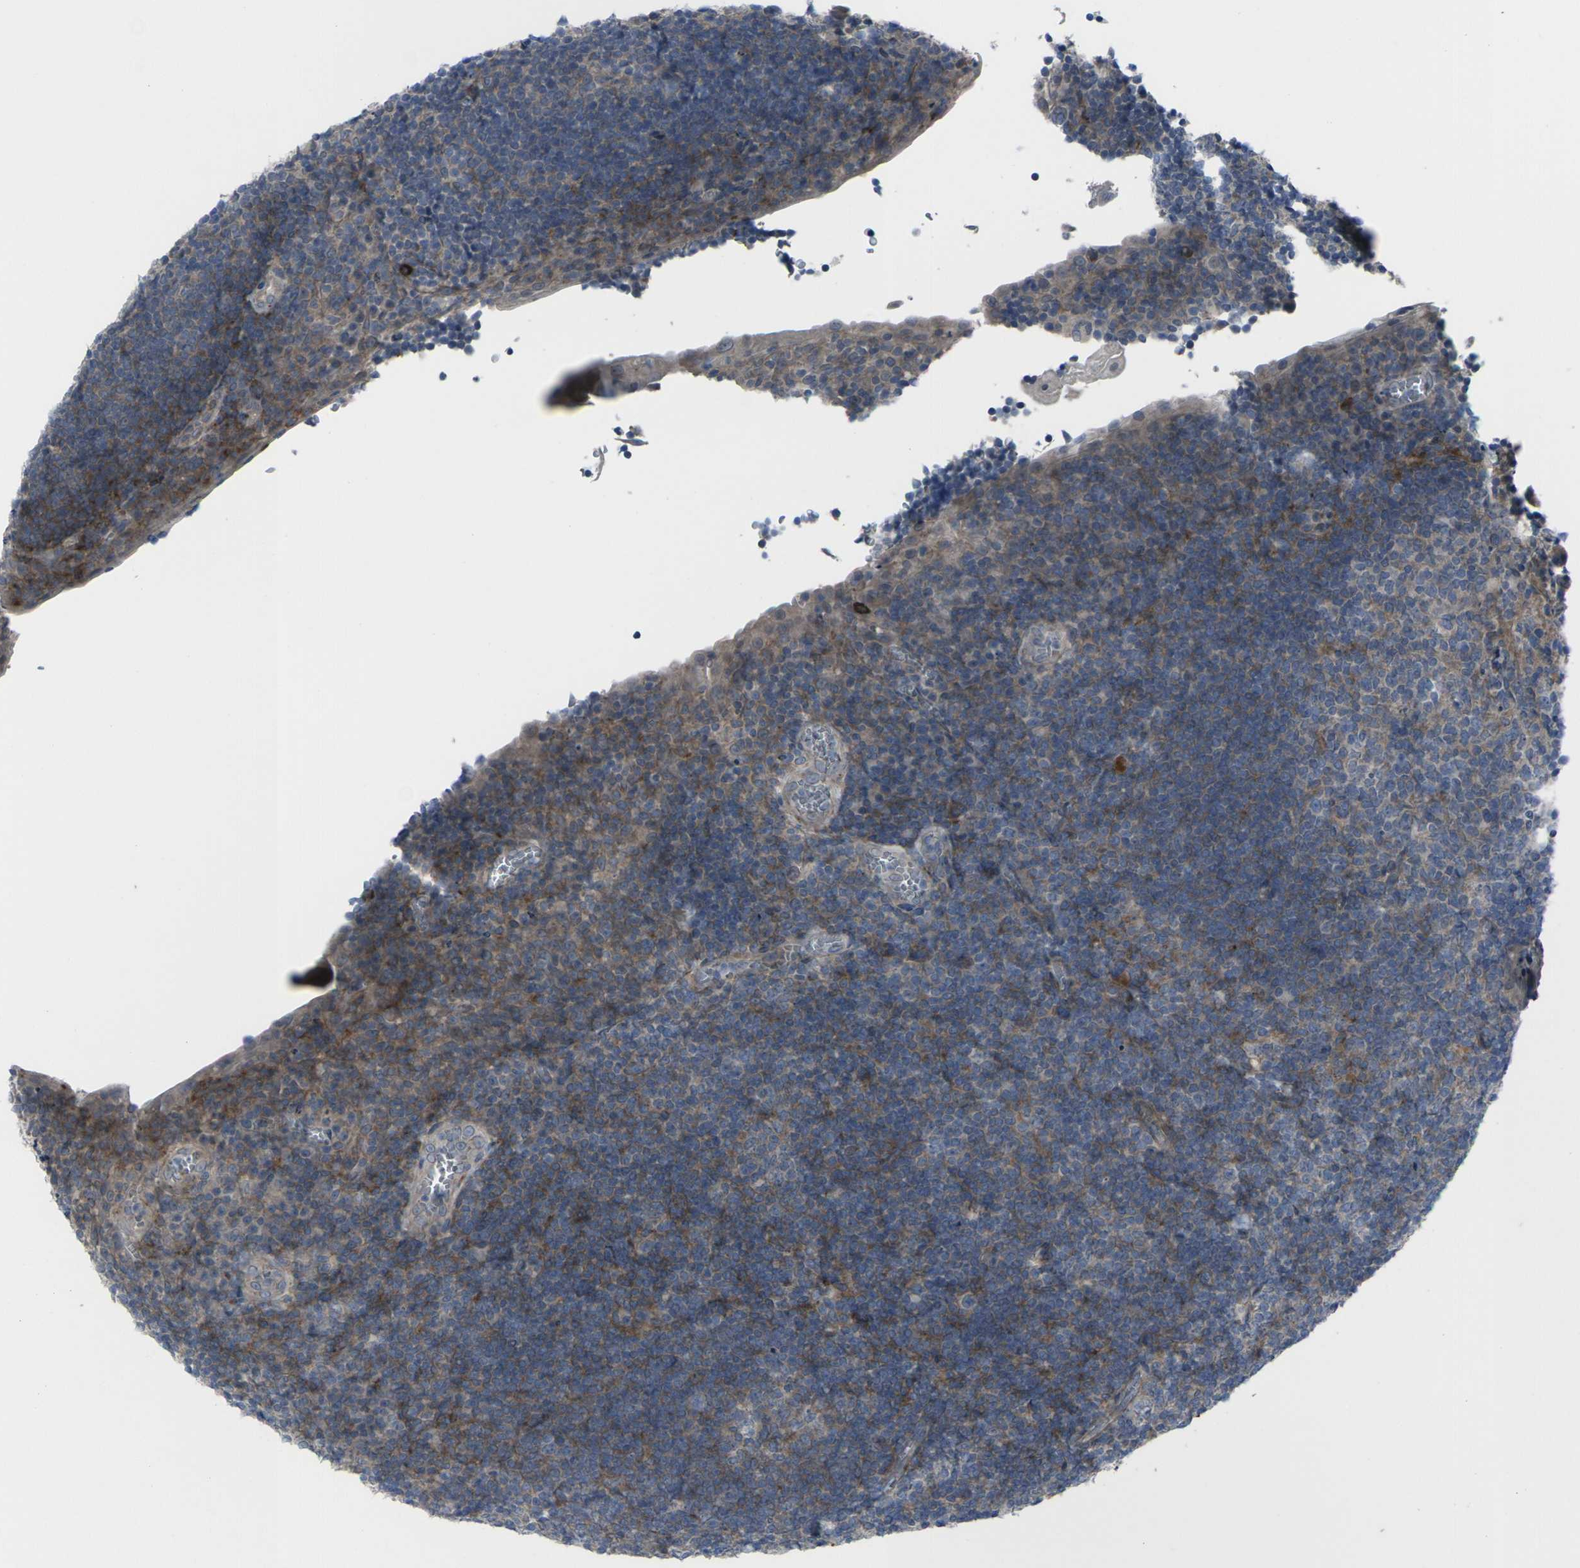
{"staining": {"intensity": "moderate", "quantity": "25%-75%", "location": "cytoplasmic/membranous"}, "tissue": "tonsil", "cell_type": "Germinal center cells", "image_type": "normal", "snomed": [{"axis": "morphology", "description": "Normal tissue, NOS"}, {"axis": "topography", "description": "Tonsil"}], "caption": "Protein expression analysis of normal human tonsil reveals moderate cytoplasmic/membranous staining in approximately 25%-75% of germinal center cells. The staining was performed using DAB (3,3'-diaminobenzidine), with brown indicating positive protein expression. Nuclei are stained blue with hematoxylin.", "gene": "CCR10", "patient": {"sex": "male", "age": 37}}